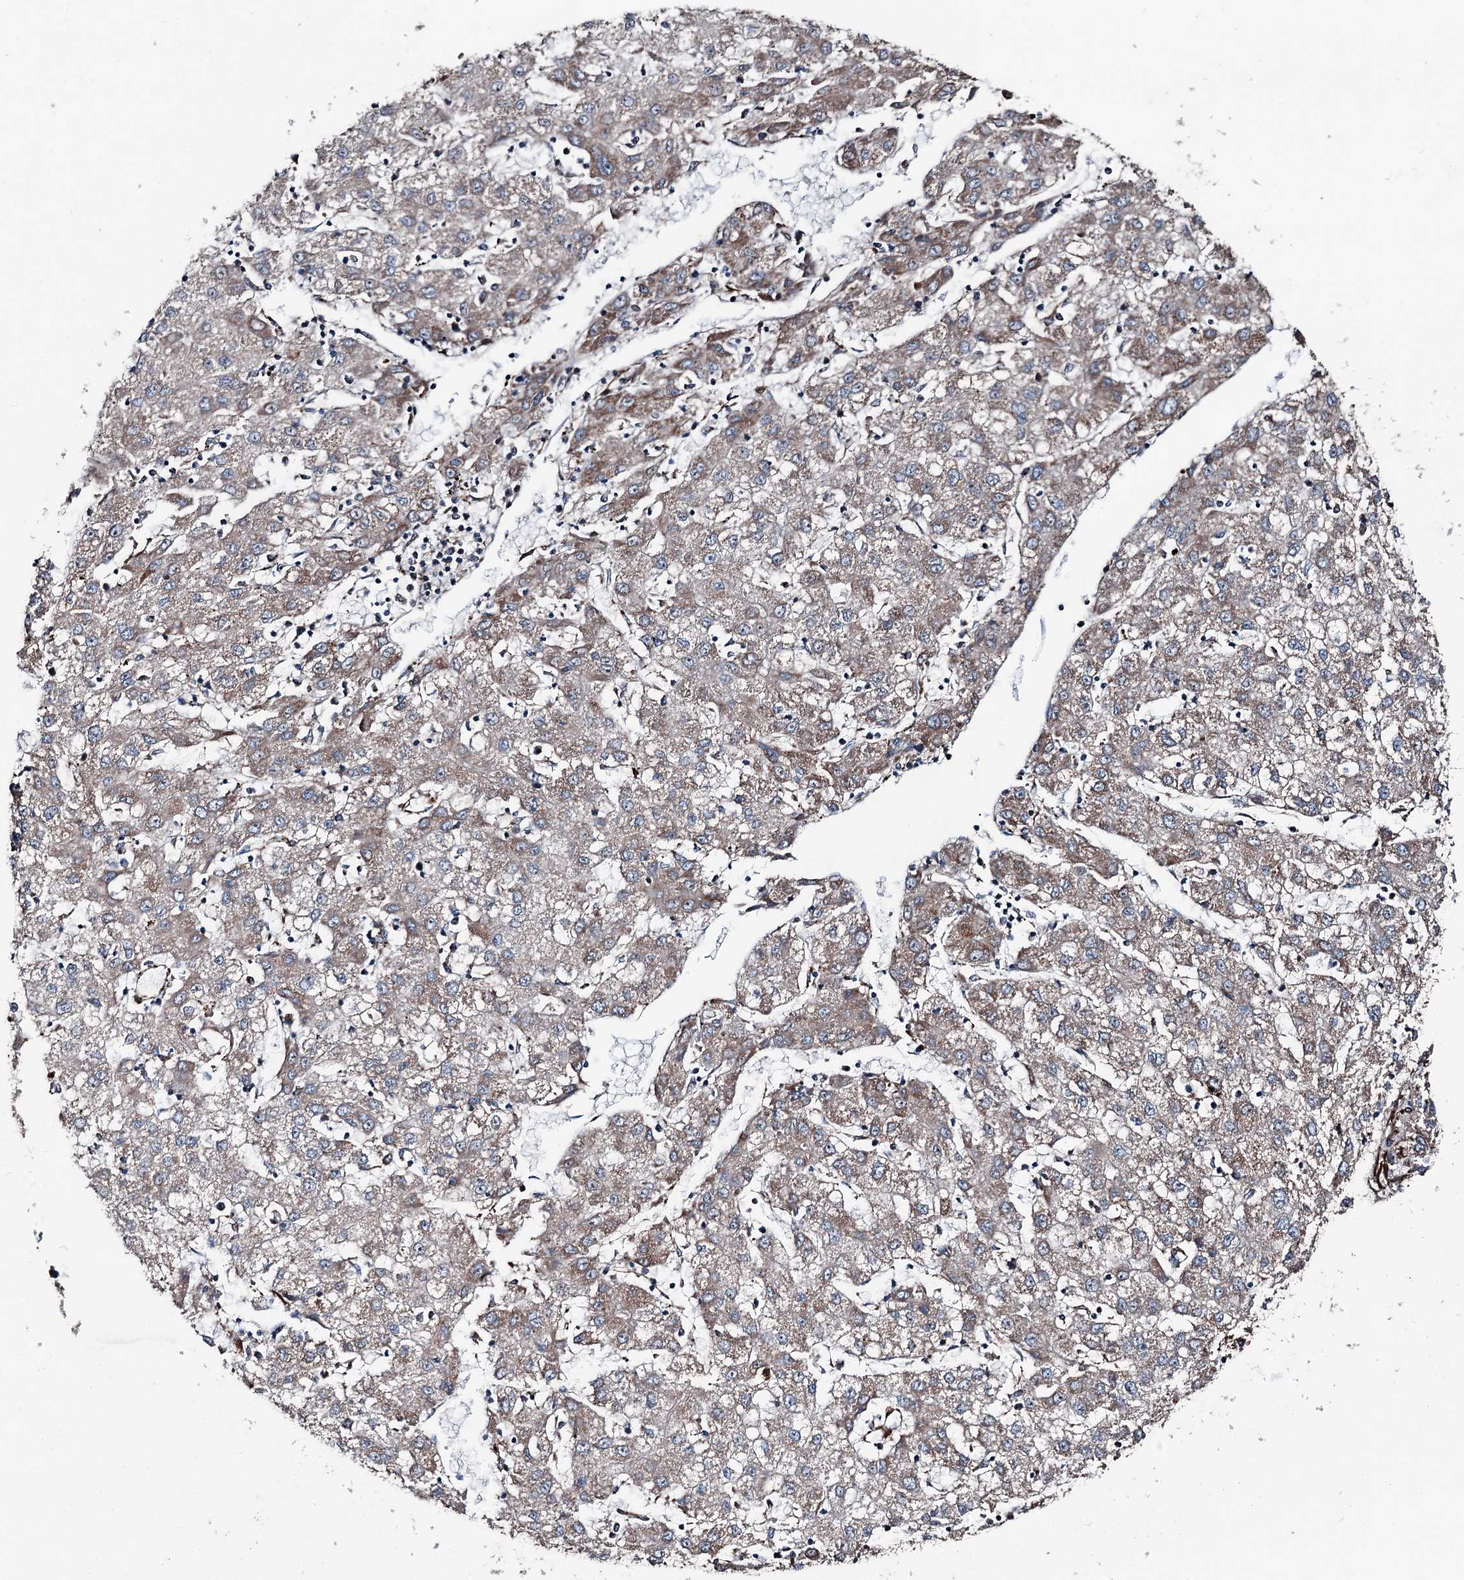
{"staining": {"intensity": "weak", "quantity": "25%-75%", "location": "cytoplasmic/membranous"}, "tissue": "liver cancer", "cell_type": "Tumor cells", "image_type": "cancer", "snomed": [{"axis": "morphology", "description": "Carcinoma, Hepatocellular, NOS"}, {"axis": "topography", "description": "Liver"}], "caption": "High-magnification brightfield microscopy of liver hepatocellular carcinoma stained with DAB (3,3'-diaminobenzidine) (brown) and counterstained with hematoxylin (blue). tumor cells exhibit weak cytoplasmic/membranous staining is appreciated in approximately25%-75% of cells.", "gene": "DDIAS", "patient": {"sex": "male", "age": 72}}